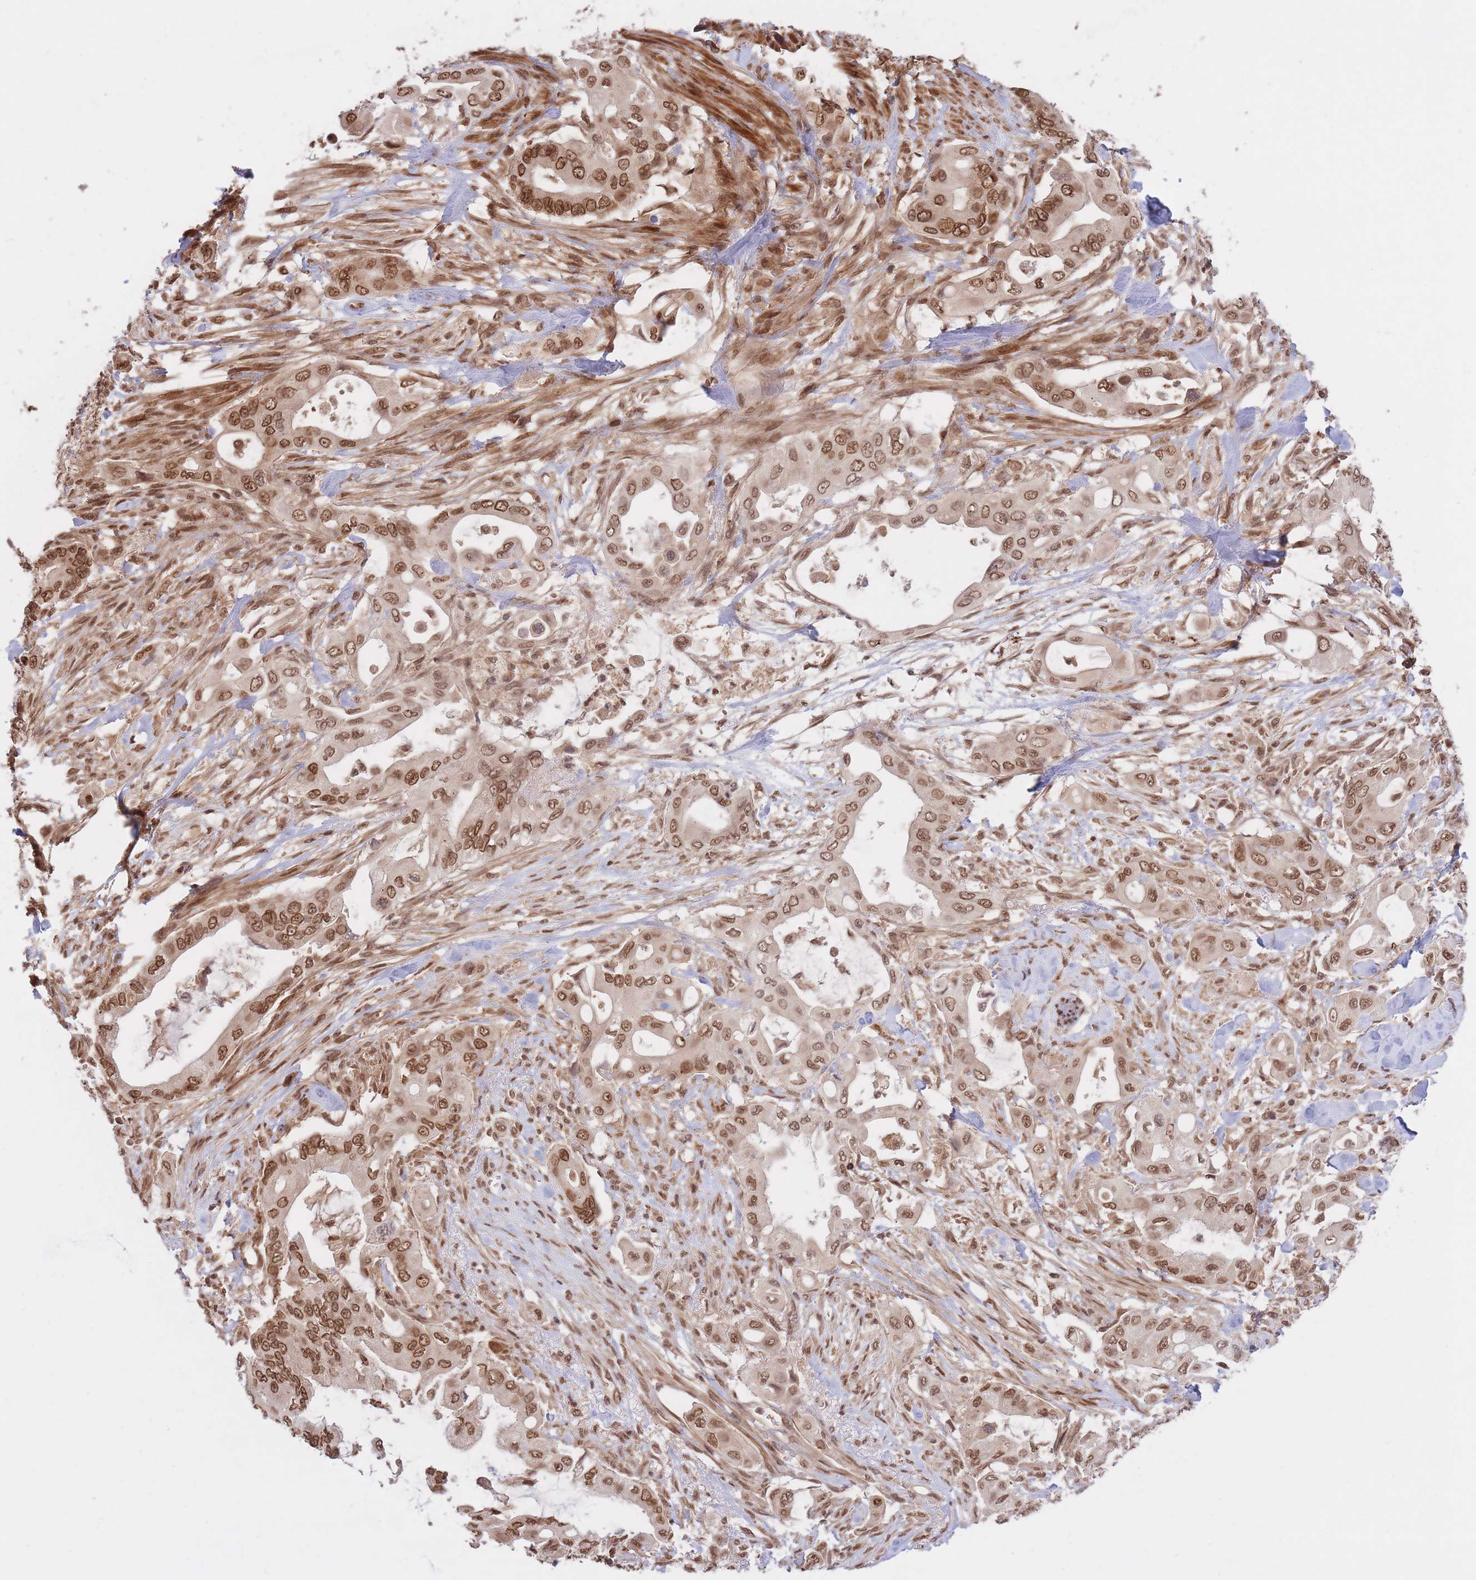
{"staining": {"intensity": "moderate", "quantity": ">75%", "location": "nuclear"}, "tissue": "pancreatic cancer", "cell_type": "Tumor cells", "image_type": "cancer", "snomed": [{"axis": "morphology", "description": "Adenocarcinoma, NOS"}, {"axis": "topography", "description": "Pancreas"}], "caption": "Immunohistochemical staining of human pancreatic cancer demonstrates medium levels of moderate nuclear protein expression in approximately >75% of tumor cells.", "gene": "SRA1", "patient": {"sex": "male", "age": 57}}